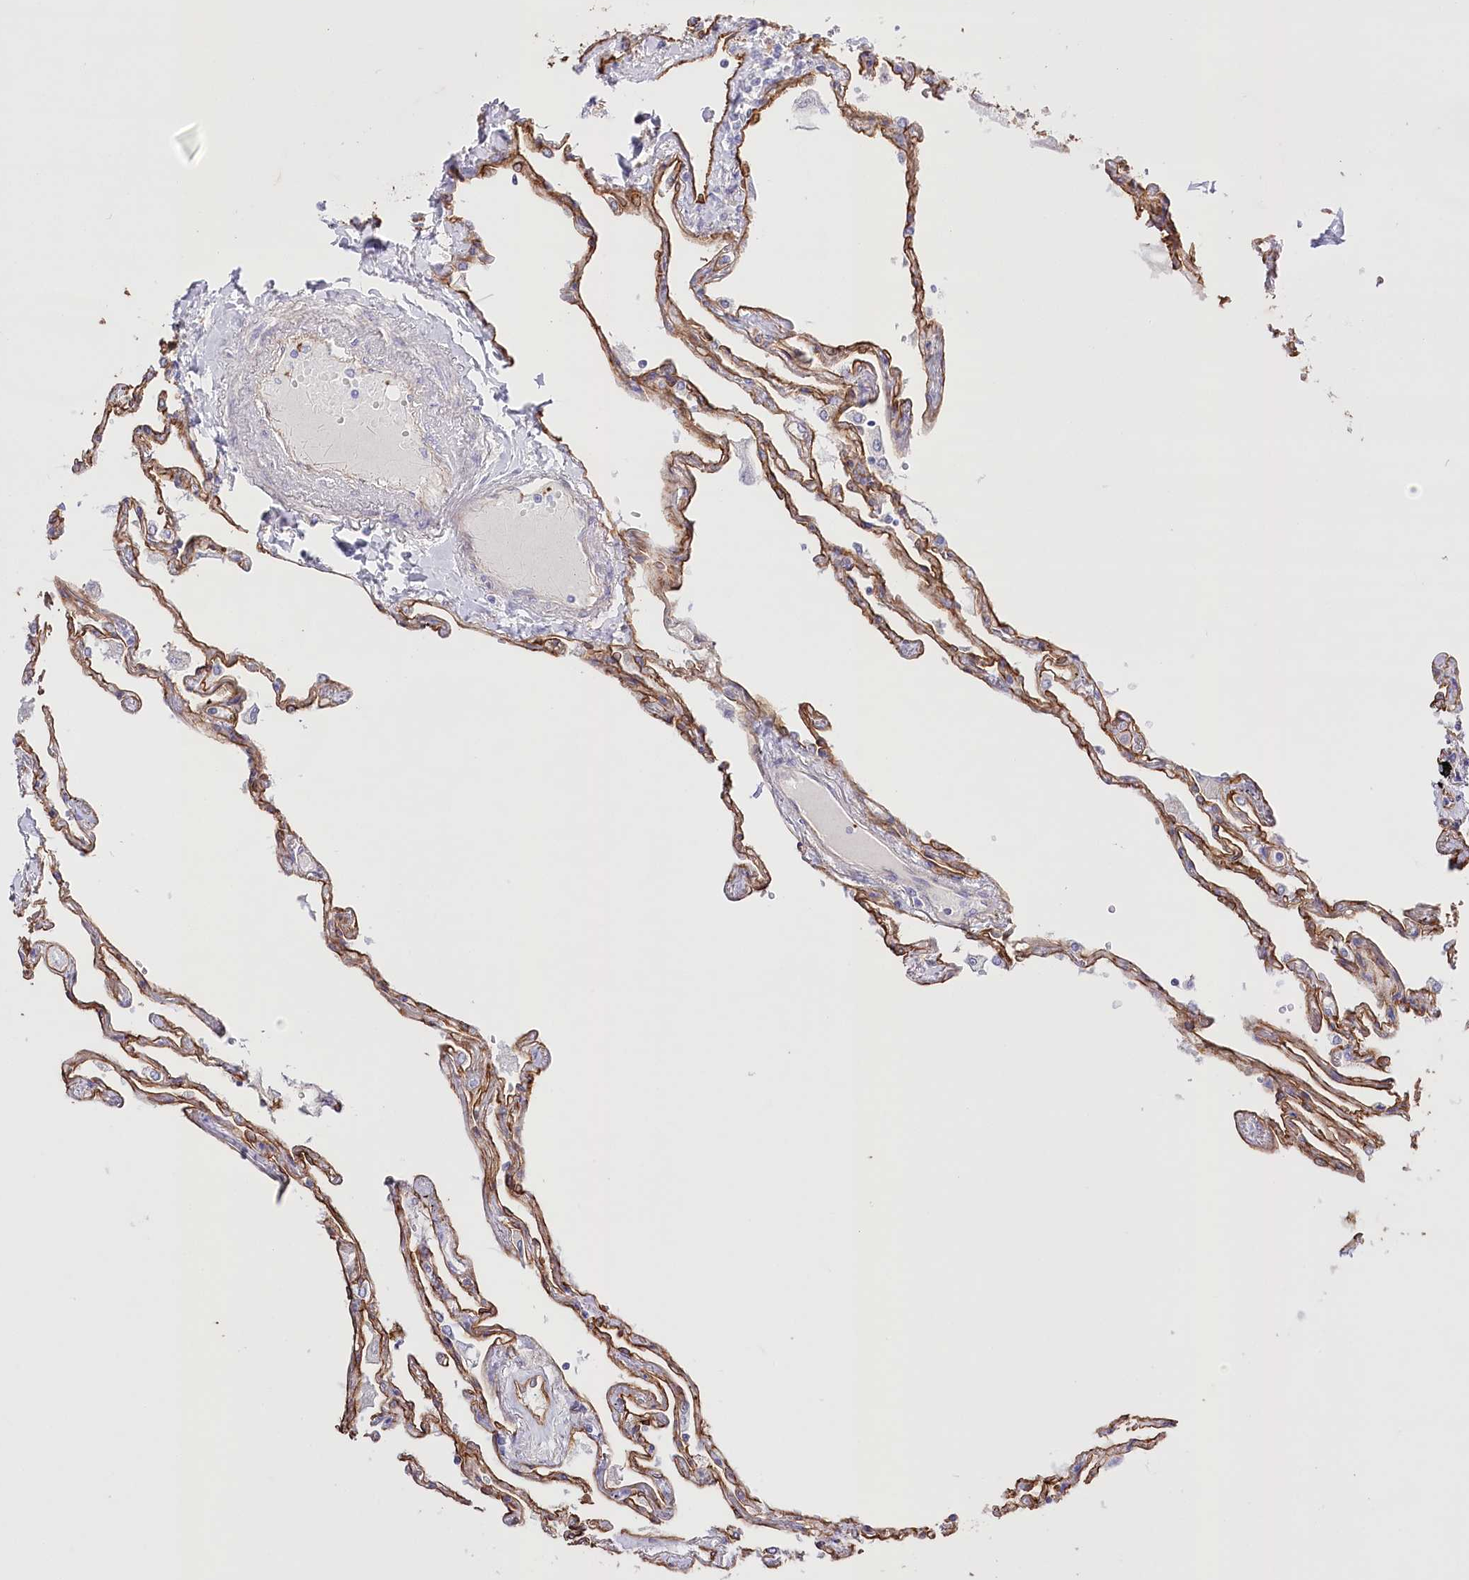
{"staining": {"intensity": "strong", "quantity": ">75%", "location": "cytoplasmic/membranous"}, "tissue": "lung", "cell_type": "Alveolar cells", "image_type": "normal", "snomed": [{"axis": "morphology", "description": "Normal tissue, NOS"}, {"axis": "topography", "description": "Lung"}], "caption": "About >75% of alveolar cells in unremarkable human lung display strong cytoplasmic/membranous protein positivity as visualized by brown immunohistochemical staining.", "gene": "SLC39A10", "patient": {"sex": "female", "age": 67}}